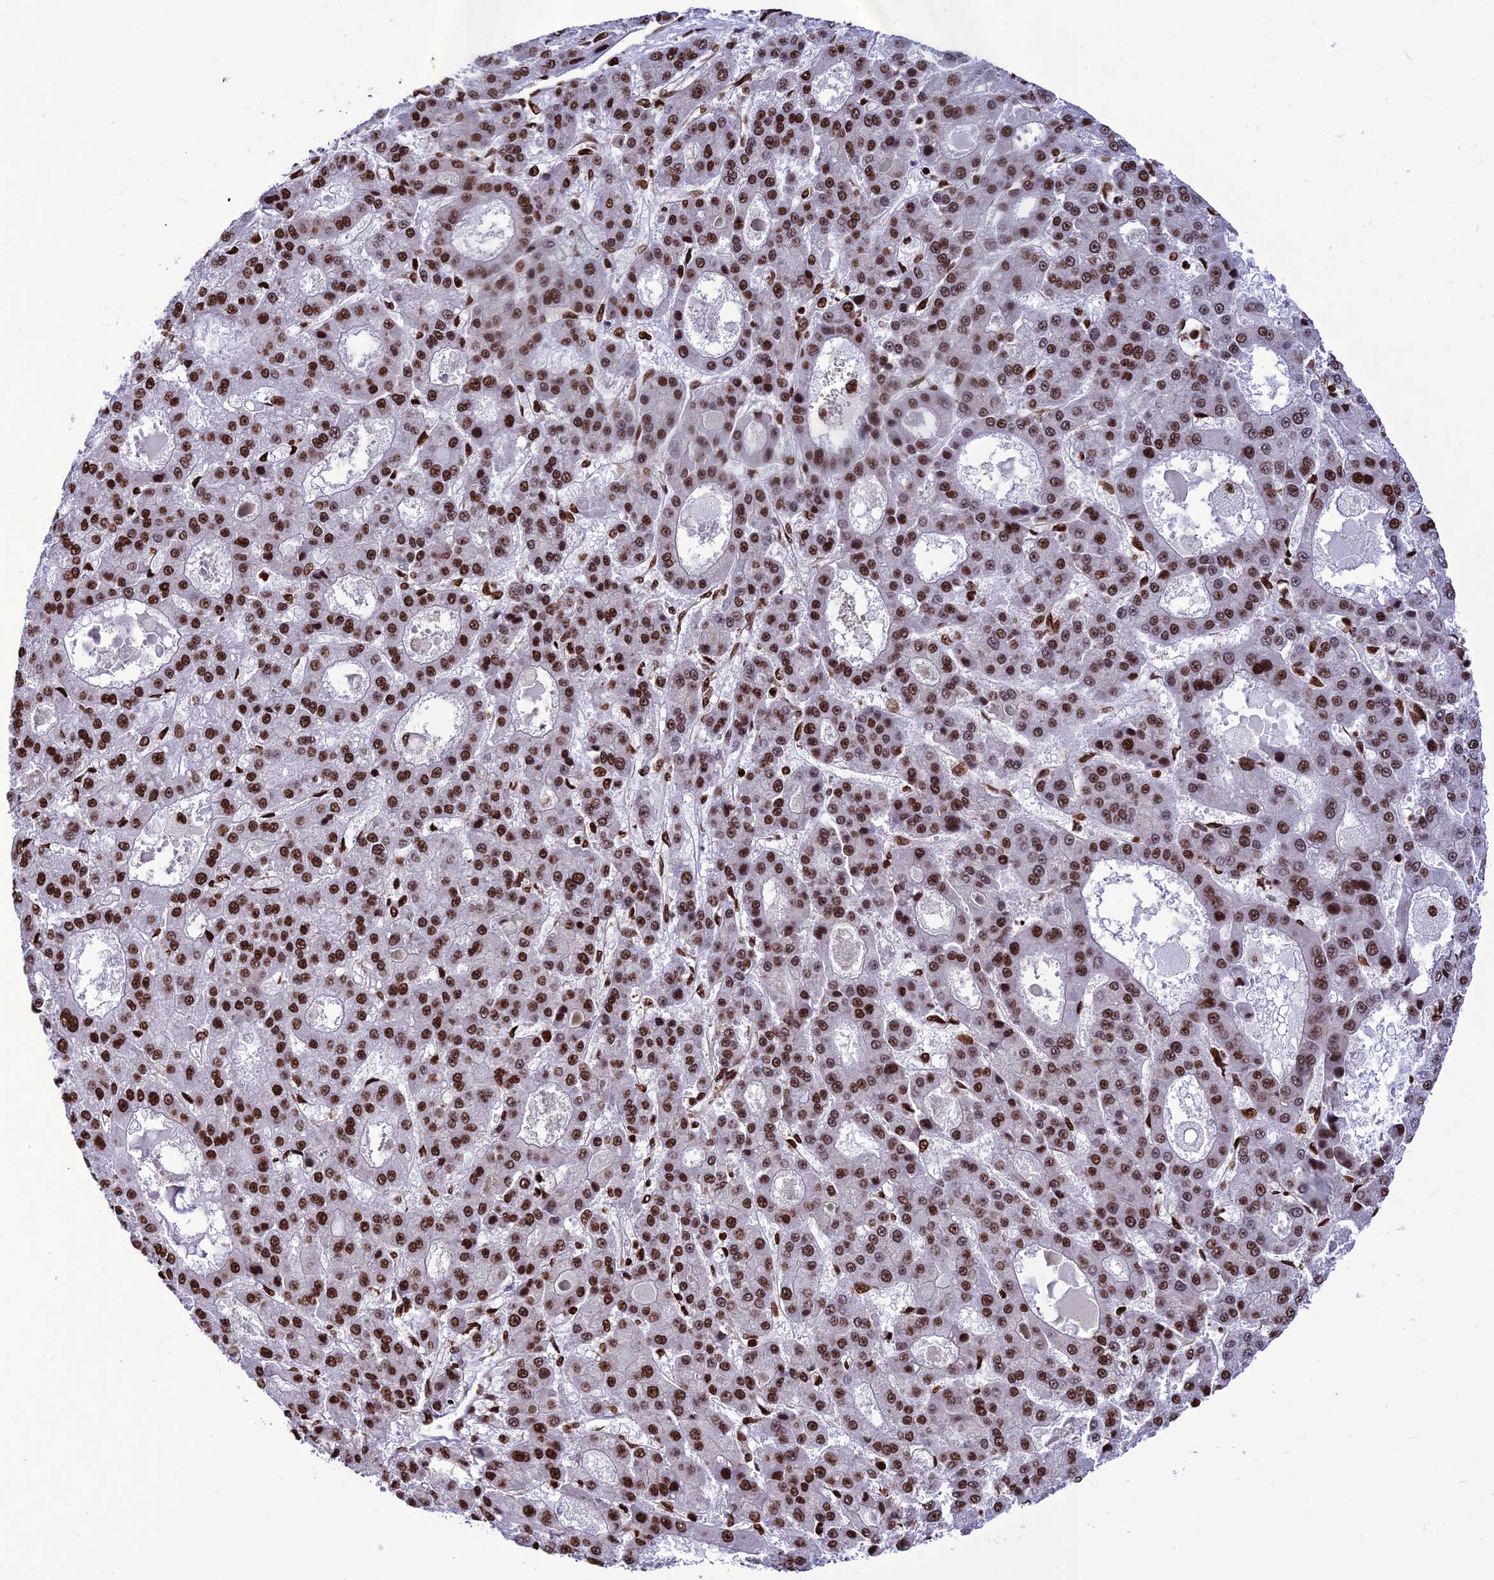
{"staining": {"intensity": "strong", "quantity": ">75%", "location": "nuclear"}, "tissue": "liver cancer", "cell_type": "Tumor cells", "image_type": "cancer", "snomed": [{"axis": "morphology", "description": "Carcinoma, Hepatocellular, NOS"}, {"axis": "topography", "description": "Liver"}], "caption": "A high amount of strong nuclear expression is appreciated in about >75% of tumor cells in hepatocellular carcinoma (liver) tissue. (DAB (3,3'-diaminobenzidine) IHC with brightfield microscopy, high magnification).", "gene": "INO80E", "patient": {"sex": "male", "age": 70}}